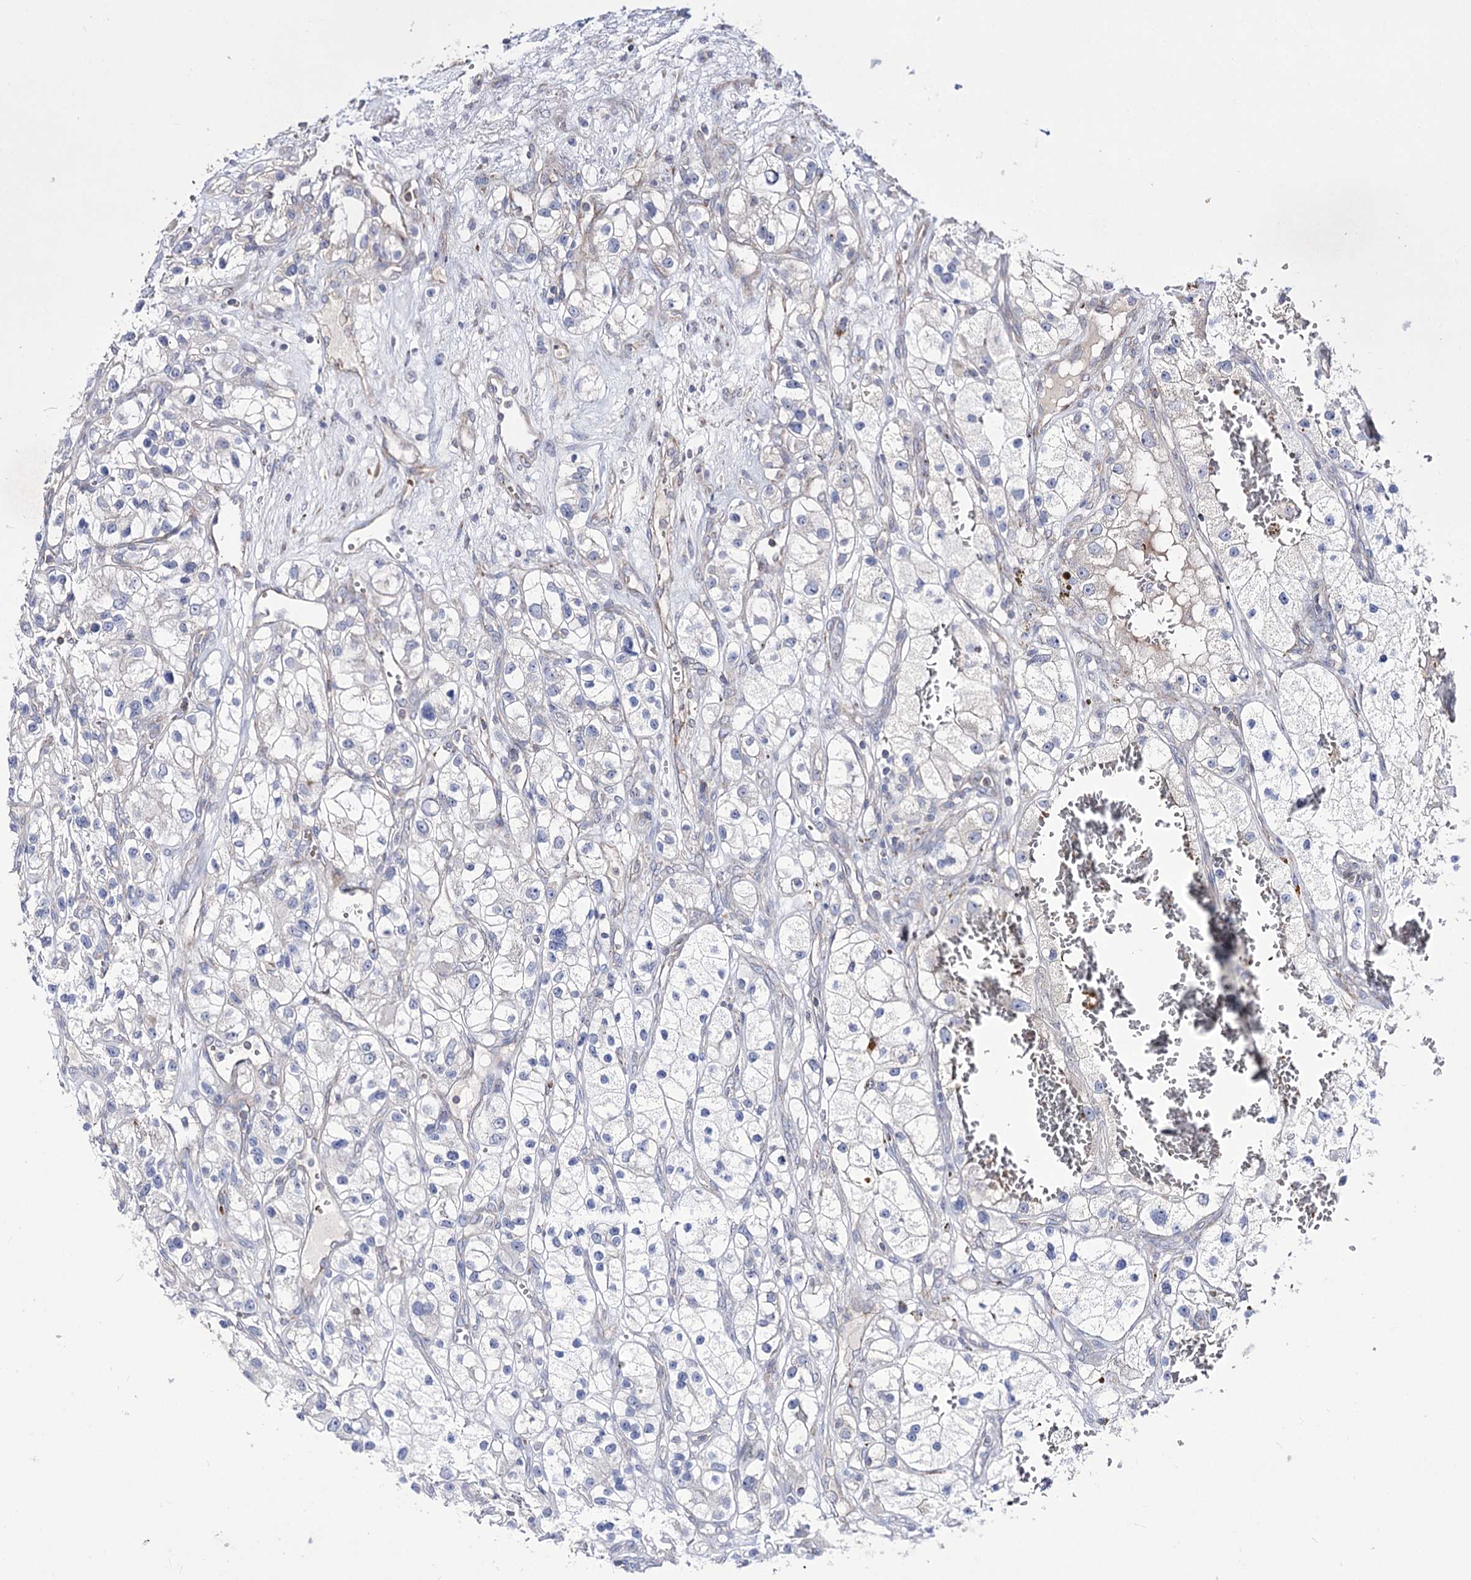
{"staining": {"intensity": "negative", "quantity": "none", "location": "none"}, "tissue": "renal cancer", "cell_type": "Tumor cells", "image_type": "cancer", "snomed": [{"axis": "morphology", "description": "Adenocarcinoma, NOS"}, {"axis": "topography", "description": "Kidney"}], "caption": "A high-resolution image shows immunohistochemistry (IHC) staining of adenocarcinoma (renal), which demonstrates no significant expression in tumor cells. (Stains: DAB (3,3'-diaminobenzidine) immunohistochemistry (IHC) with hematoxylin counter stain, Microscopy: brightfield microscopy at high magnification).", "gene": "OSBPL5", "patient": {"sex": "female", "age": 57}}